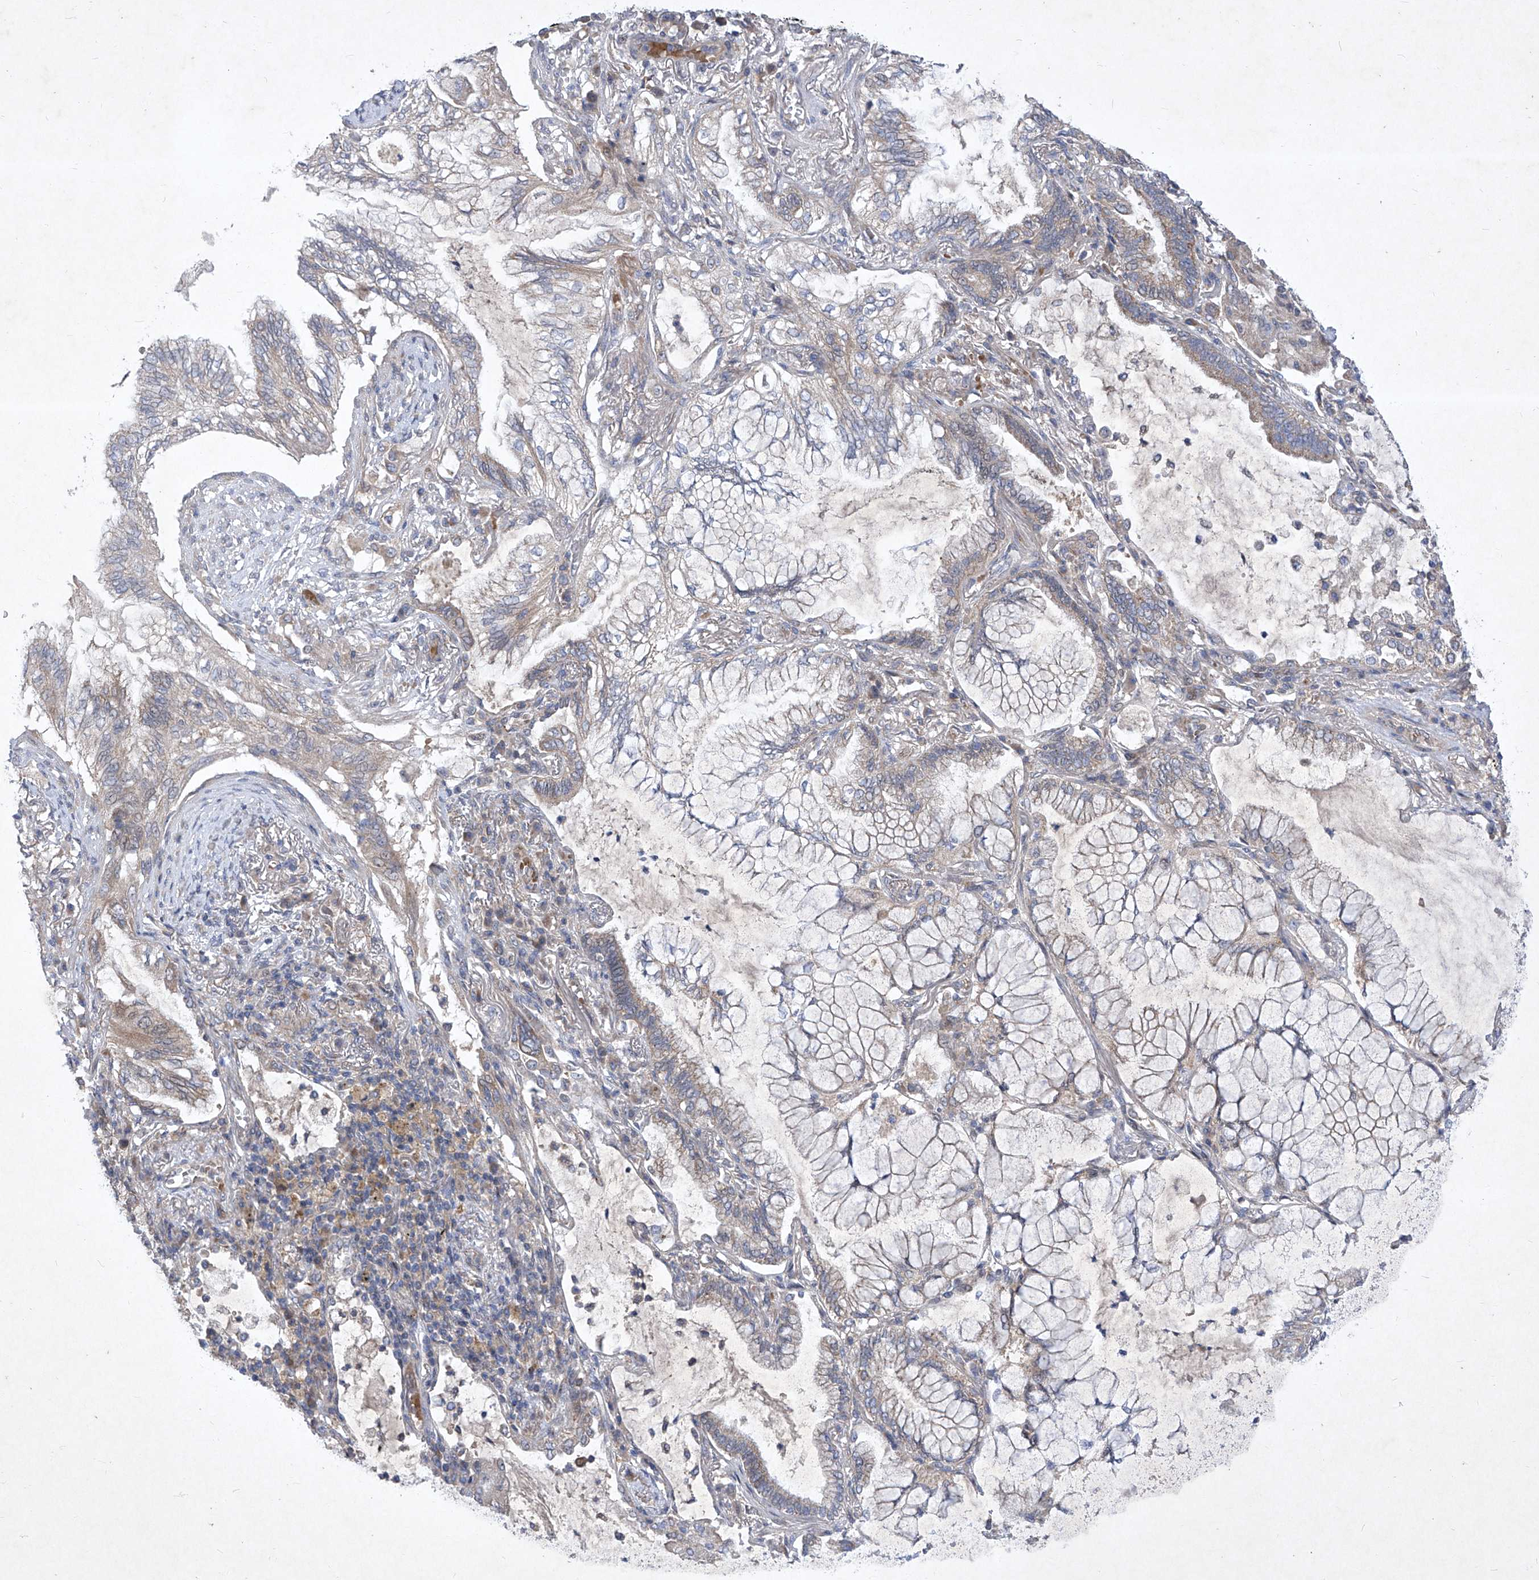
{"staining": {"intensity": "negative", "quantity": "none", "location": "none"}, "tissue": "lung cancer", "cell_type": "Tumor cells", "image_type": "cancer", "snomed": [{"axis": "morphology", "description": "Adenocarcinoma, NOS"}, {"axis": "topography", "description": "Lung"}], "caption": "This is an immunohistochemistry micrograph of lung adenocarcinoma. There is no expression in tumor cells.", "gene": "COQ3", "patient": {"sex": "female", "age": 70}}